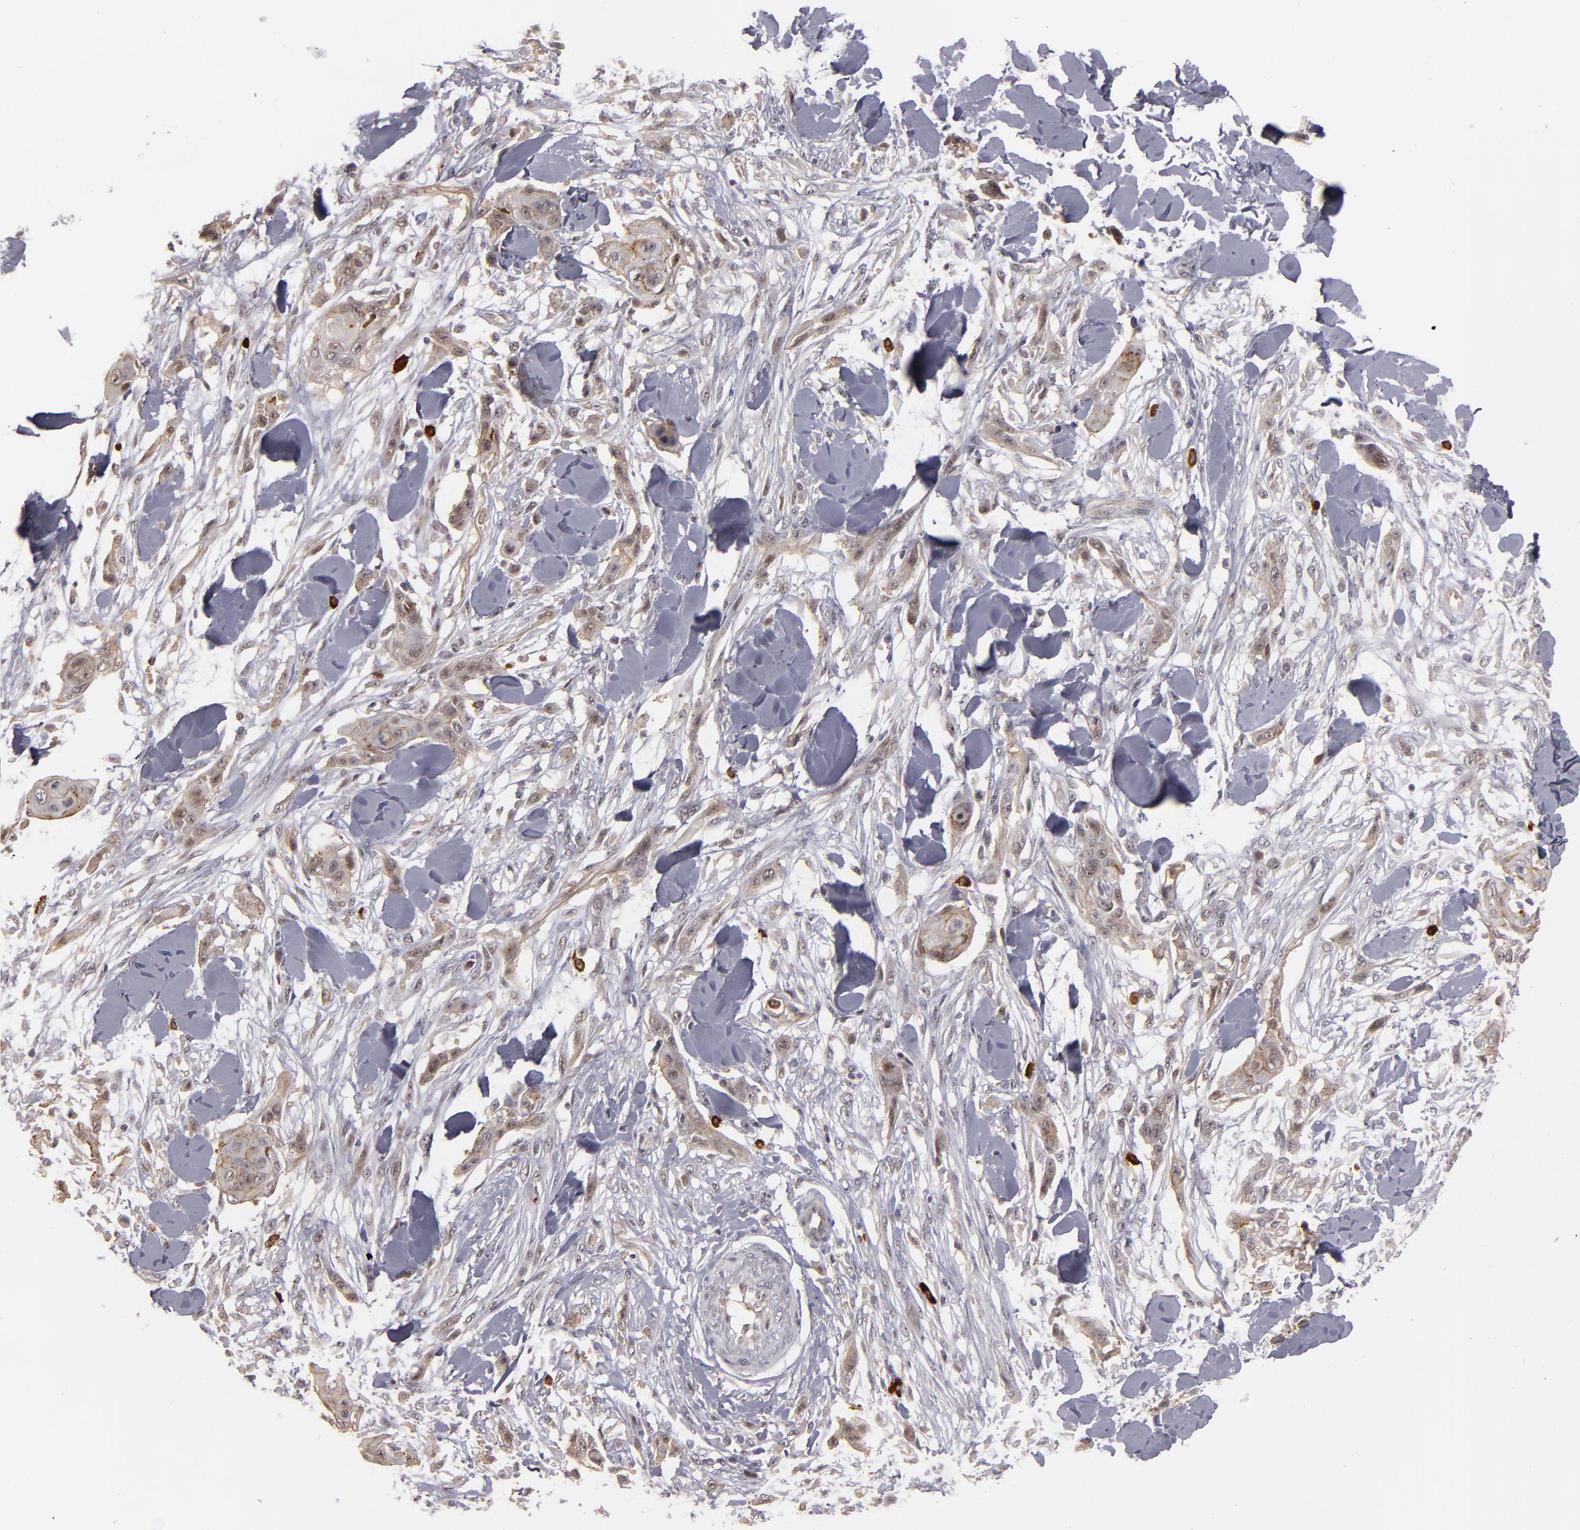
{"staining": {"intensity": "weak", "quantity": "25%-75%", "location": "cytoplasmic/membranous,nuclear"}, "tissue": "skin cancer", "cell_type": "Tumor cells", "image_type": "cancer", "snomed": [{"axis": "morphology", "description": "Squamous cell carcinoma, NOS"}, {"axis": "topography", "description": "Skin"}], "caption": "Skin squamous cell carcinoma tissue displays weak cytoplasmic/membranous and nuclear expression in about 25%-75% of tumor cells", "gene": "STX3", "patient": {"sex": "female", "age": 59}}